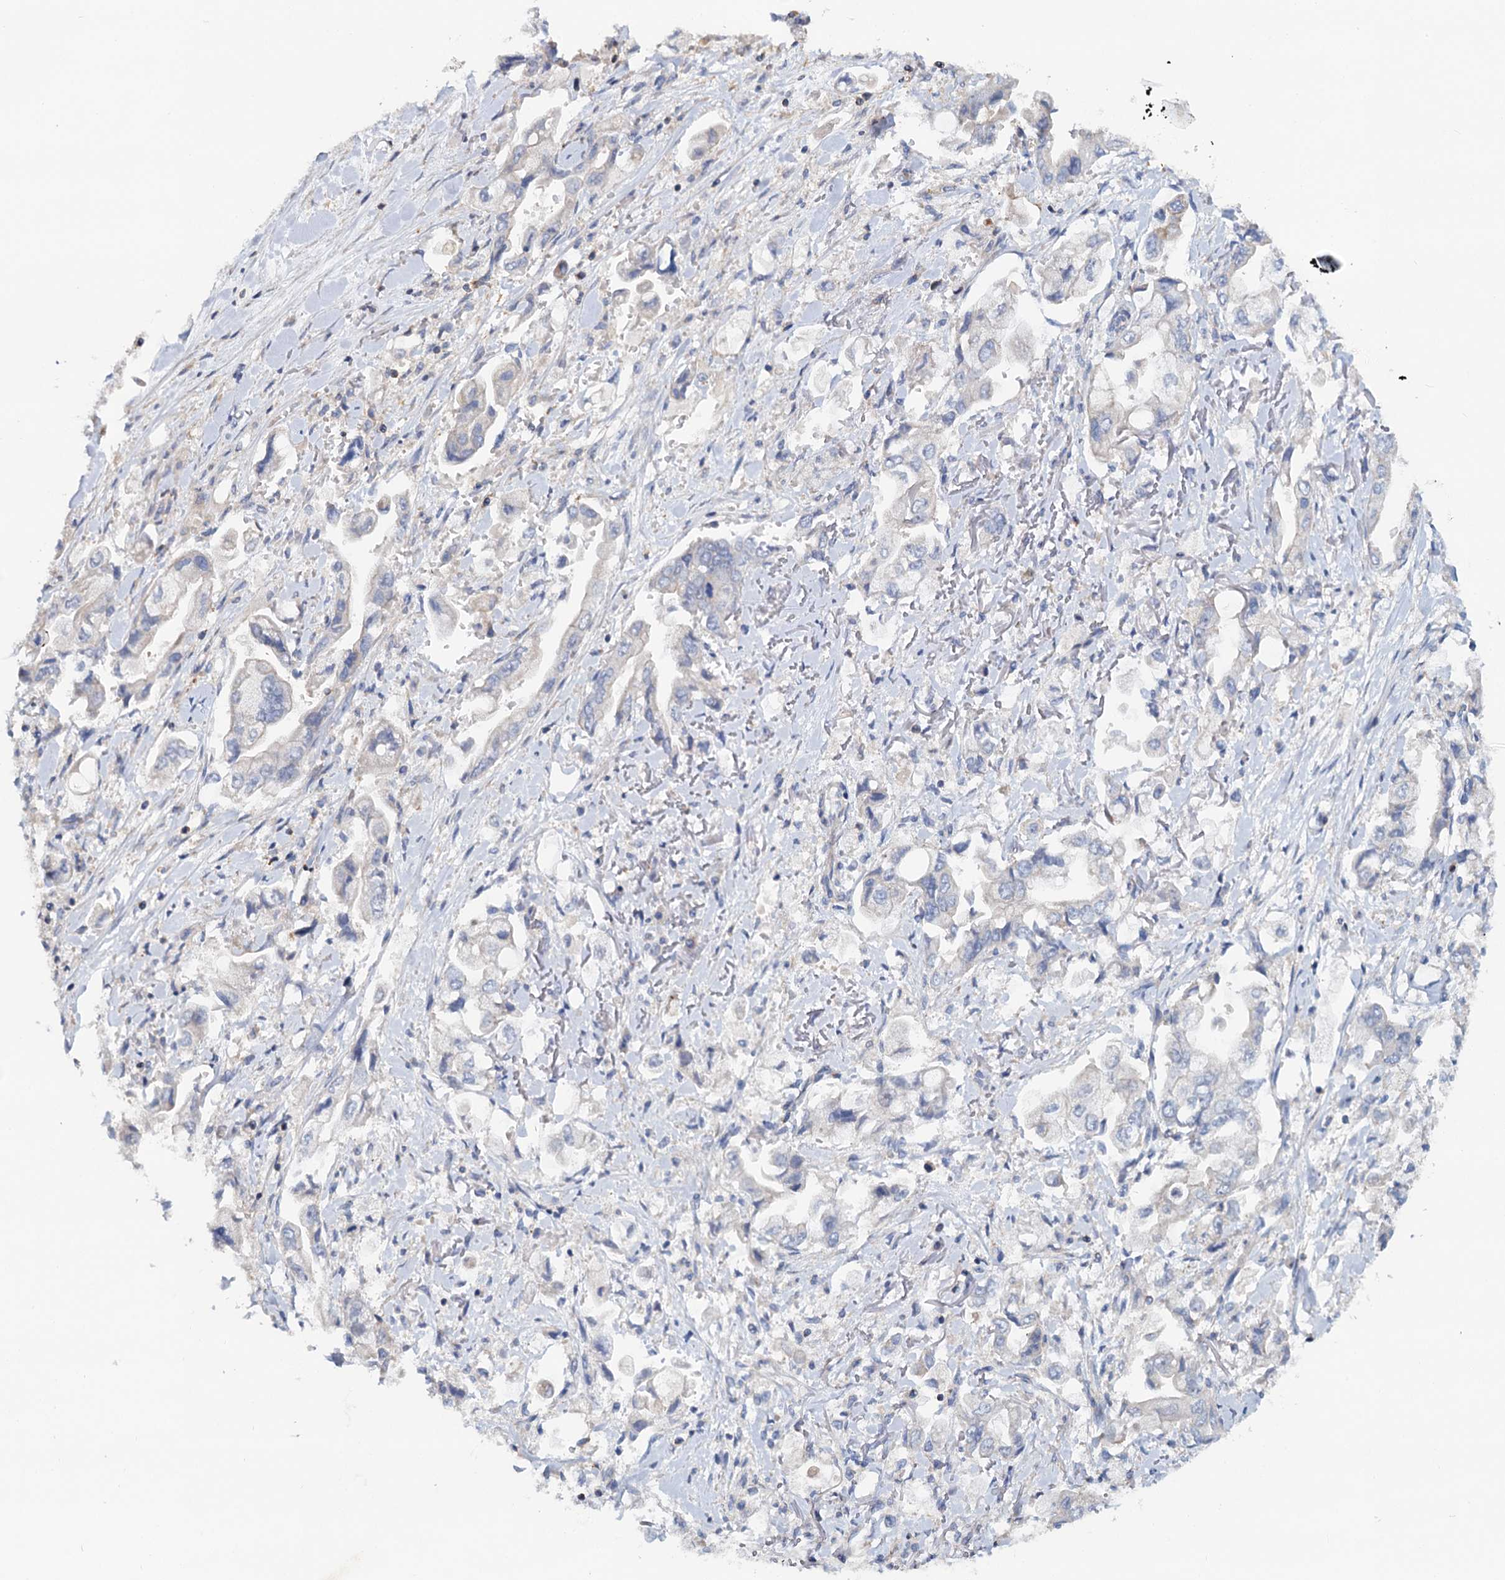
{"staining": {"intensity": "negative", "quantity": "none", "location": "none"}, "tissue": "stomach cancer", "cell_type": "Tumor cells", "image_type": "cancer", "snomed": [{"axis": "morphology", "description": "Adenocarcinoma, NOS"}, {"axis": "topography", "description": "Stomach"}], "caption": "This is an immunohistochemistry photomicrograph of human stomach adenocarcinoma. There is no positivity in tumor cells.", "gene": "LRCH4", "patient": {"sex": "male", "age": 62}}